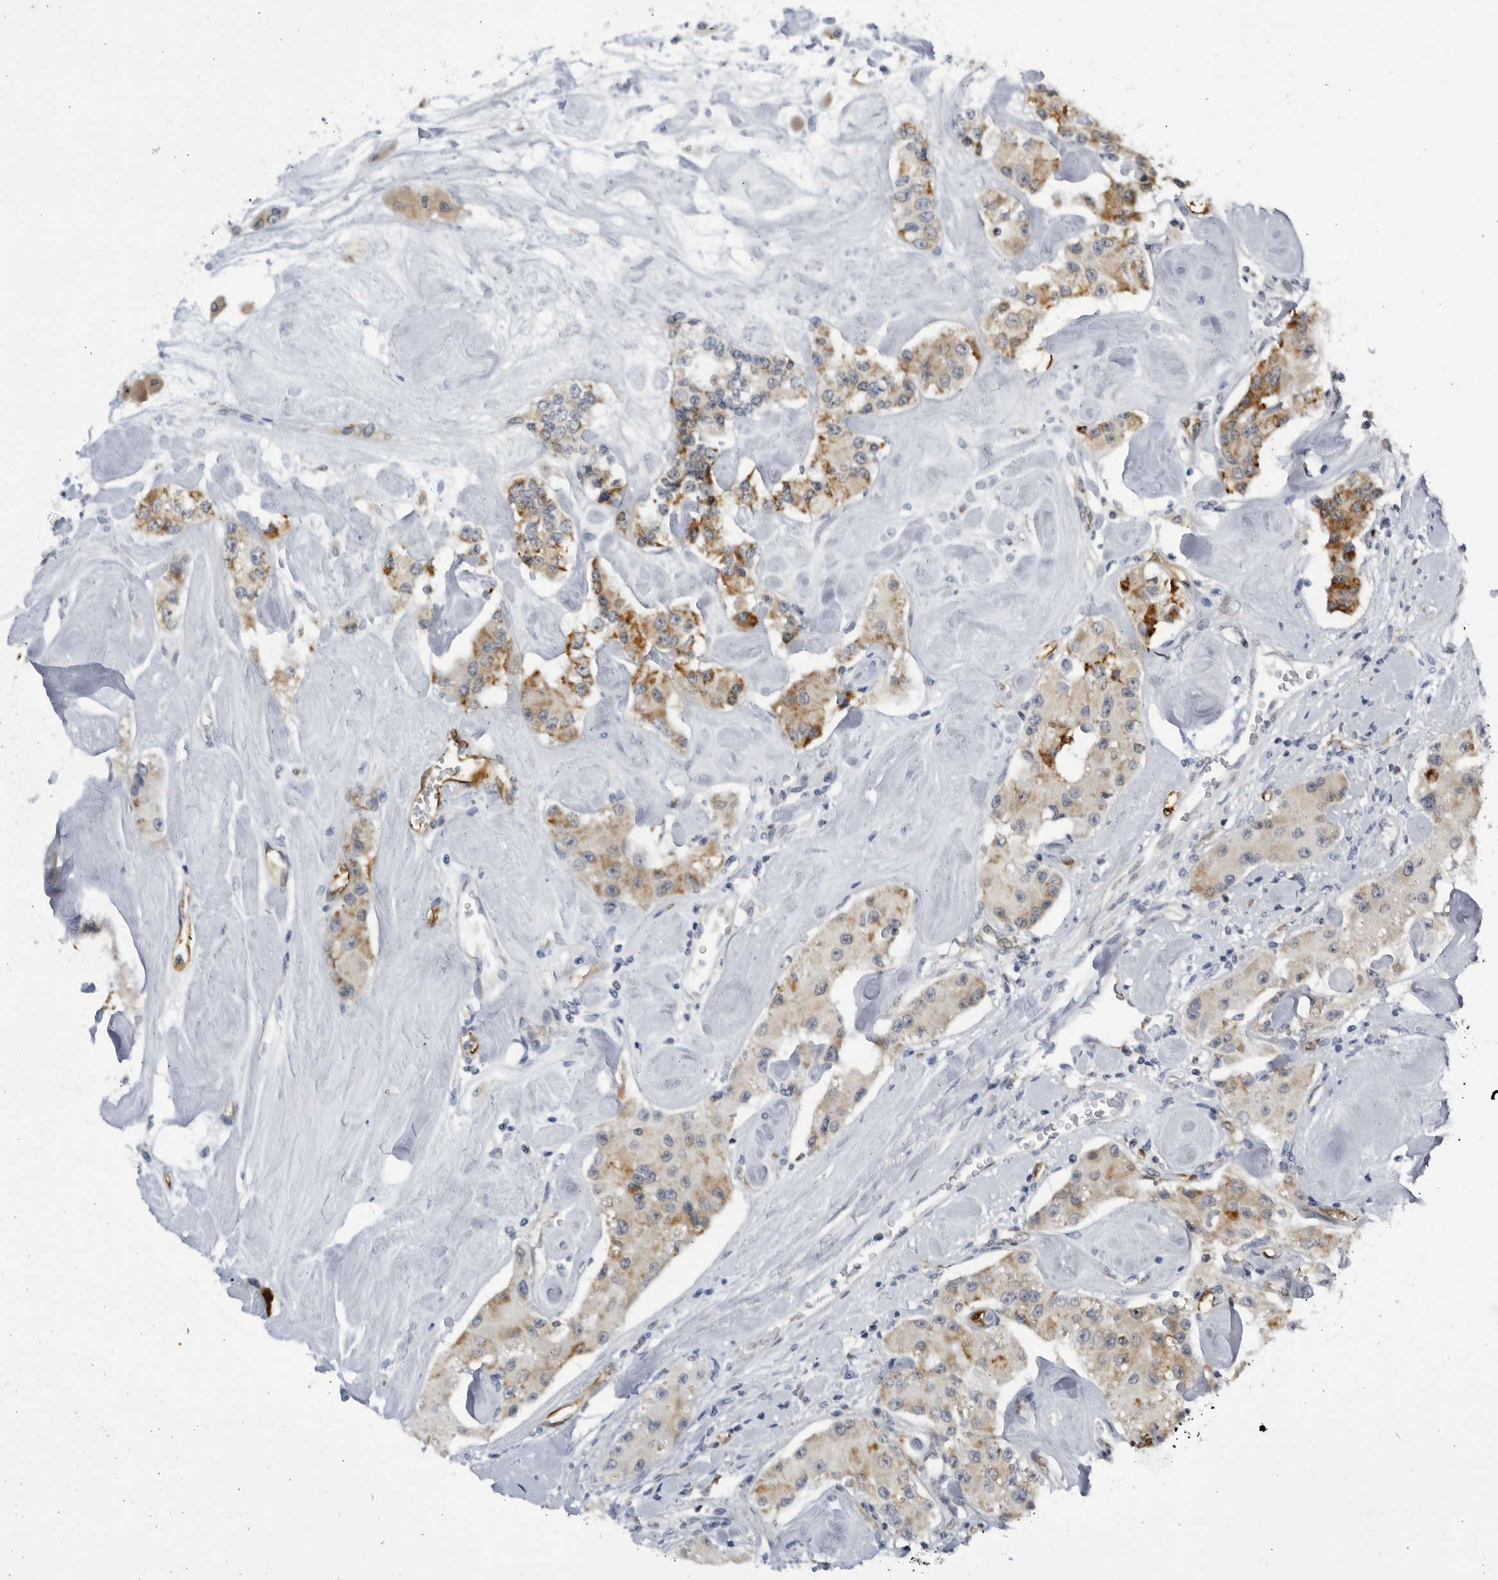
{"staining": {"intensity": "strong", "quantity": "25%-75%", "location": "cytoplasmic/membranous"}, "tissue": "carcinoid", "cell_type": "Tumor cells", "image_type": "cancer", "snomed": [{"axis": "morphology", "description": "Carcinoid, malignant, NOS"}, {"axis": "topography", "description": "Pancreas"}], "caption": "Protein staining of carcinoid (malignant) tissue shows strong cytoplasmic/membranous staining in about 25%-75% of tumor cells. (Brightfield microscopy of DAB IHC at high magnification).", "gene": "SLC25A22", "patient": {"sex": "male", "age": 41}}